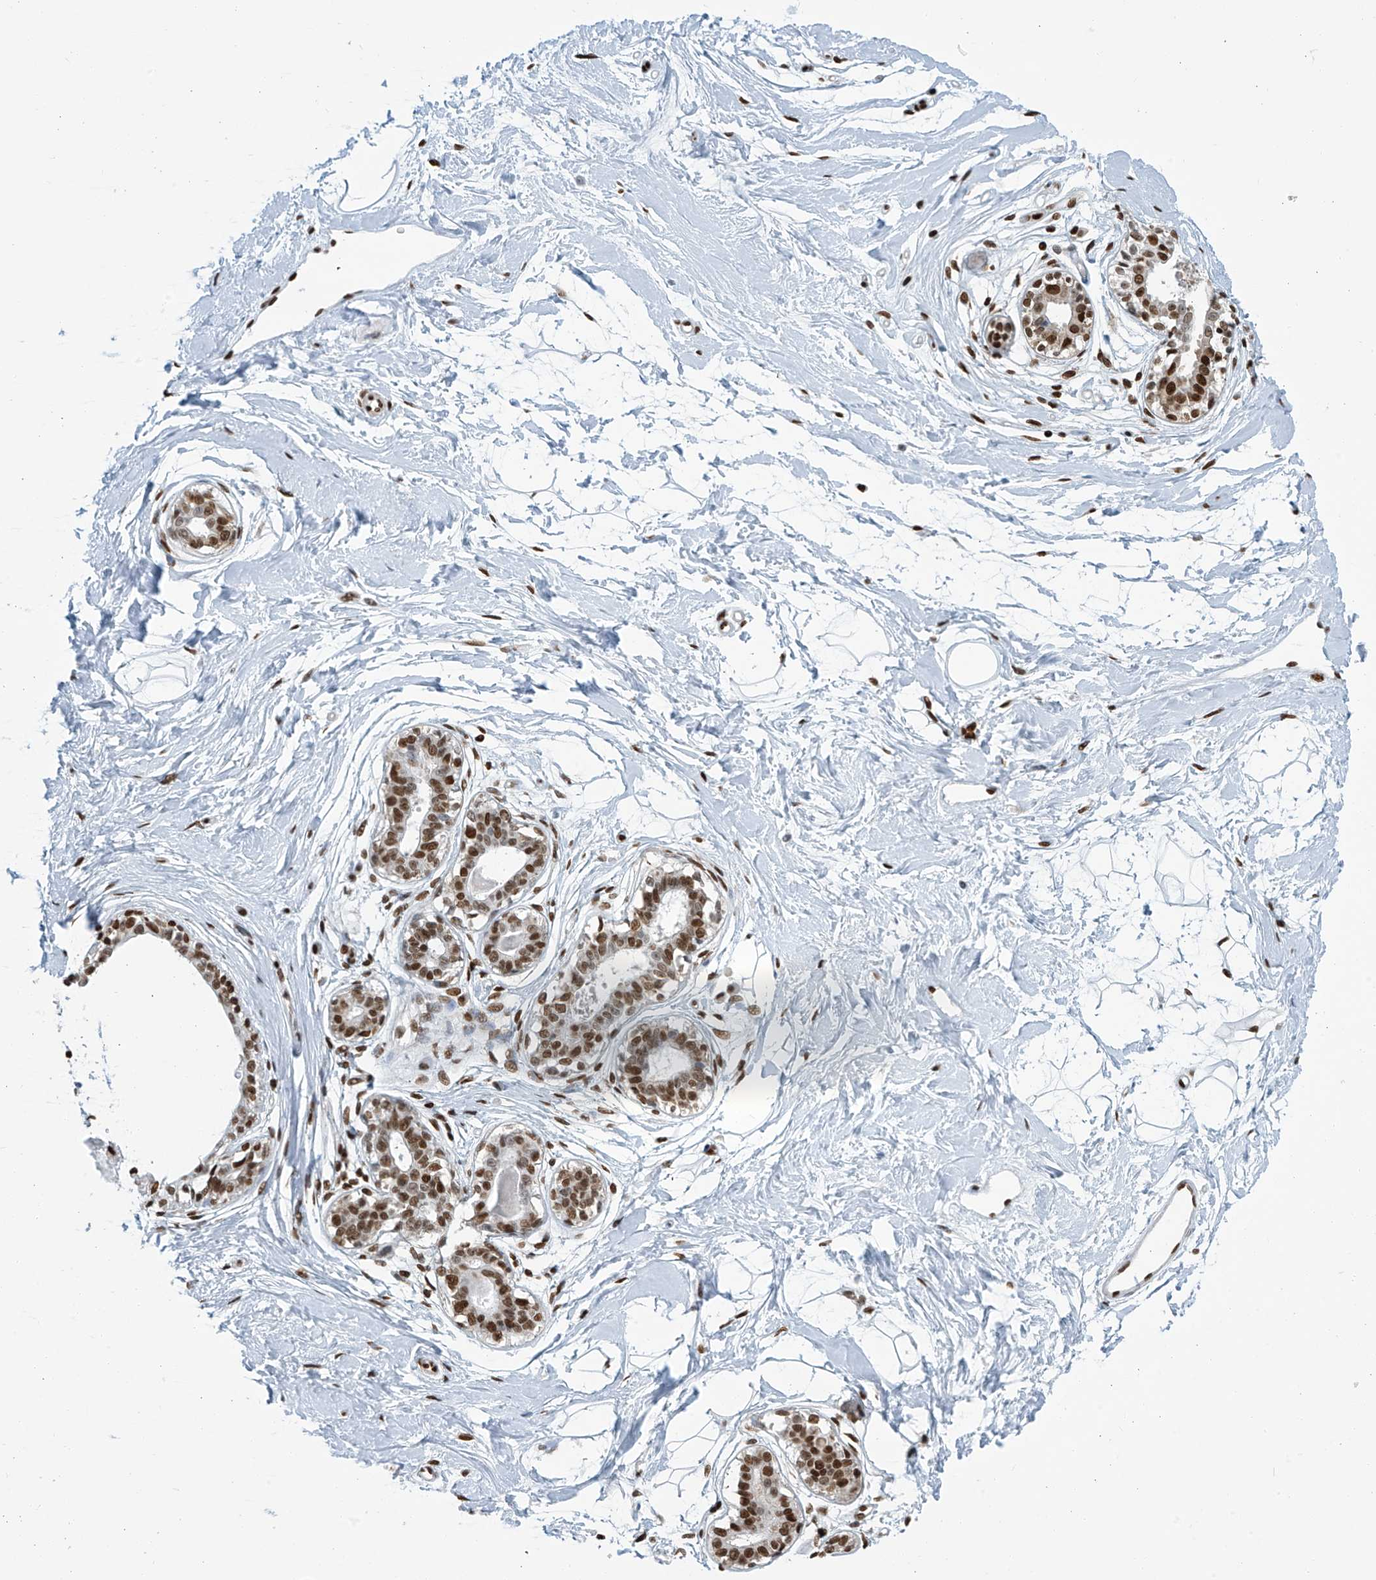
{"staining": {"intensity": "strong", "quantity": ">75%", "location": "nuclear"}, "tissue": "breast", "cell_type": "Adipocytes", "image_type": "normal", "snomed": [{"axis": "morphology", "description": "Normal tissue, NOS"}, {"axis": "topography", "description": "Breast"}], "caption": "High-magnification brightfield microscopy of normal breast stained with DAB (brown) and counterstained with hematoxylin (blue). adipocytes exhibit strong nuclear positivity is identified in approximately>75% of cells.", "gene": "ENSG00000257390", "patient": {"sex": "female", "age": 45}}